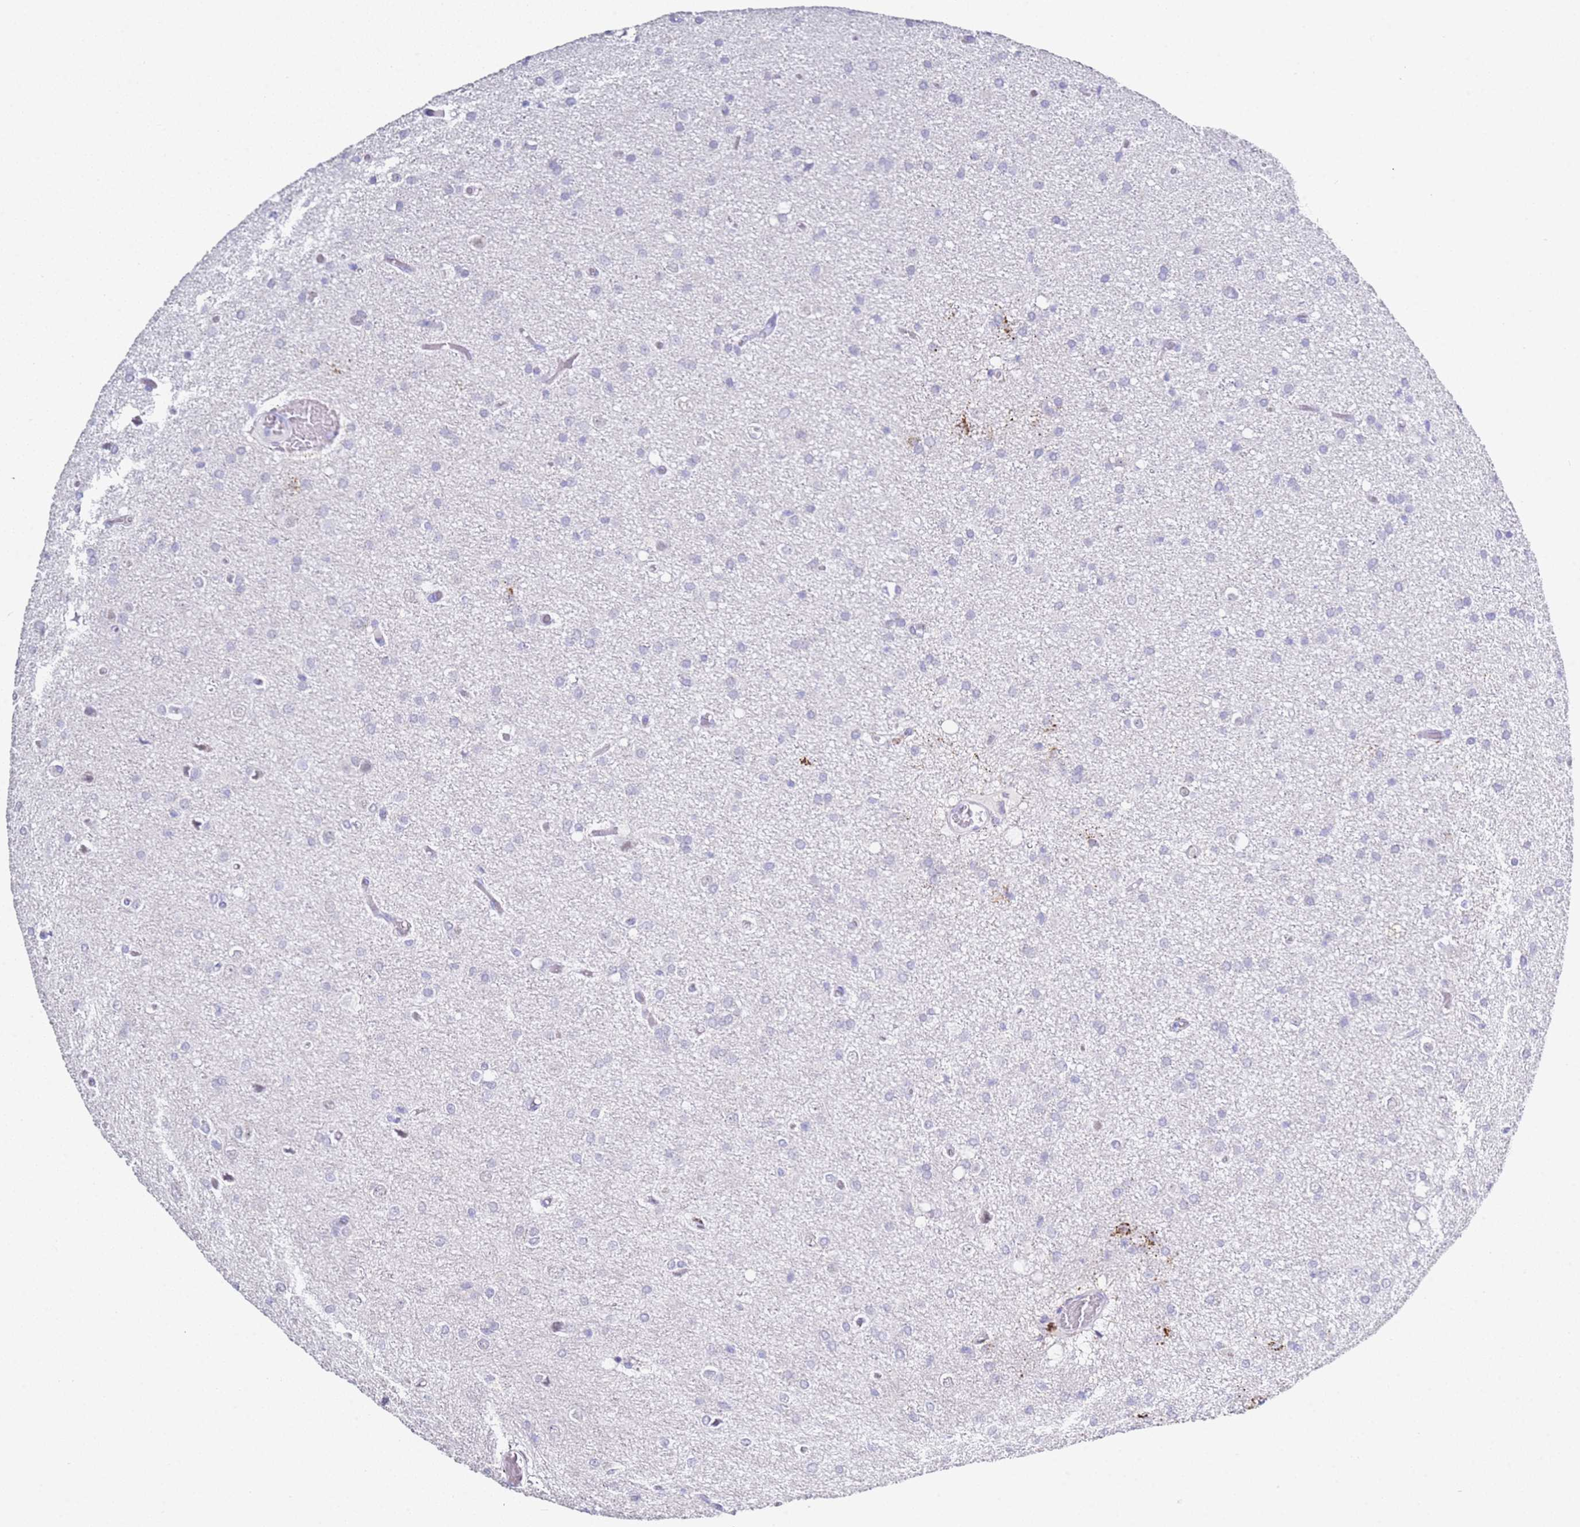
{"staining": {"intensity": "negative", "quantity": "none", "location": "none"}, "tissue": "glioma", "cell_type": "Tumor cells", "image_type": "cancer", "snomed": [{"axis": "morphology", "description": "Glioma, malignant, High grade"}, {"axis": "topography", "description": "Brain"}], "caption": "Malignant glioma (high-grade) was stained to show a protein in brown. There is no significant staining in tumor cells. (Immunohistochemistry (ihc), brightfield microscopy, high magnification).", "gene": "PTBP2", "patient": {"sex": "female", "age": 50}}